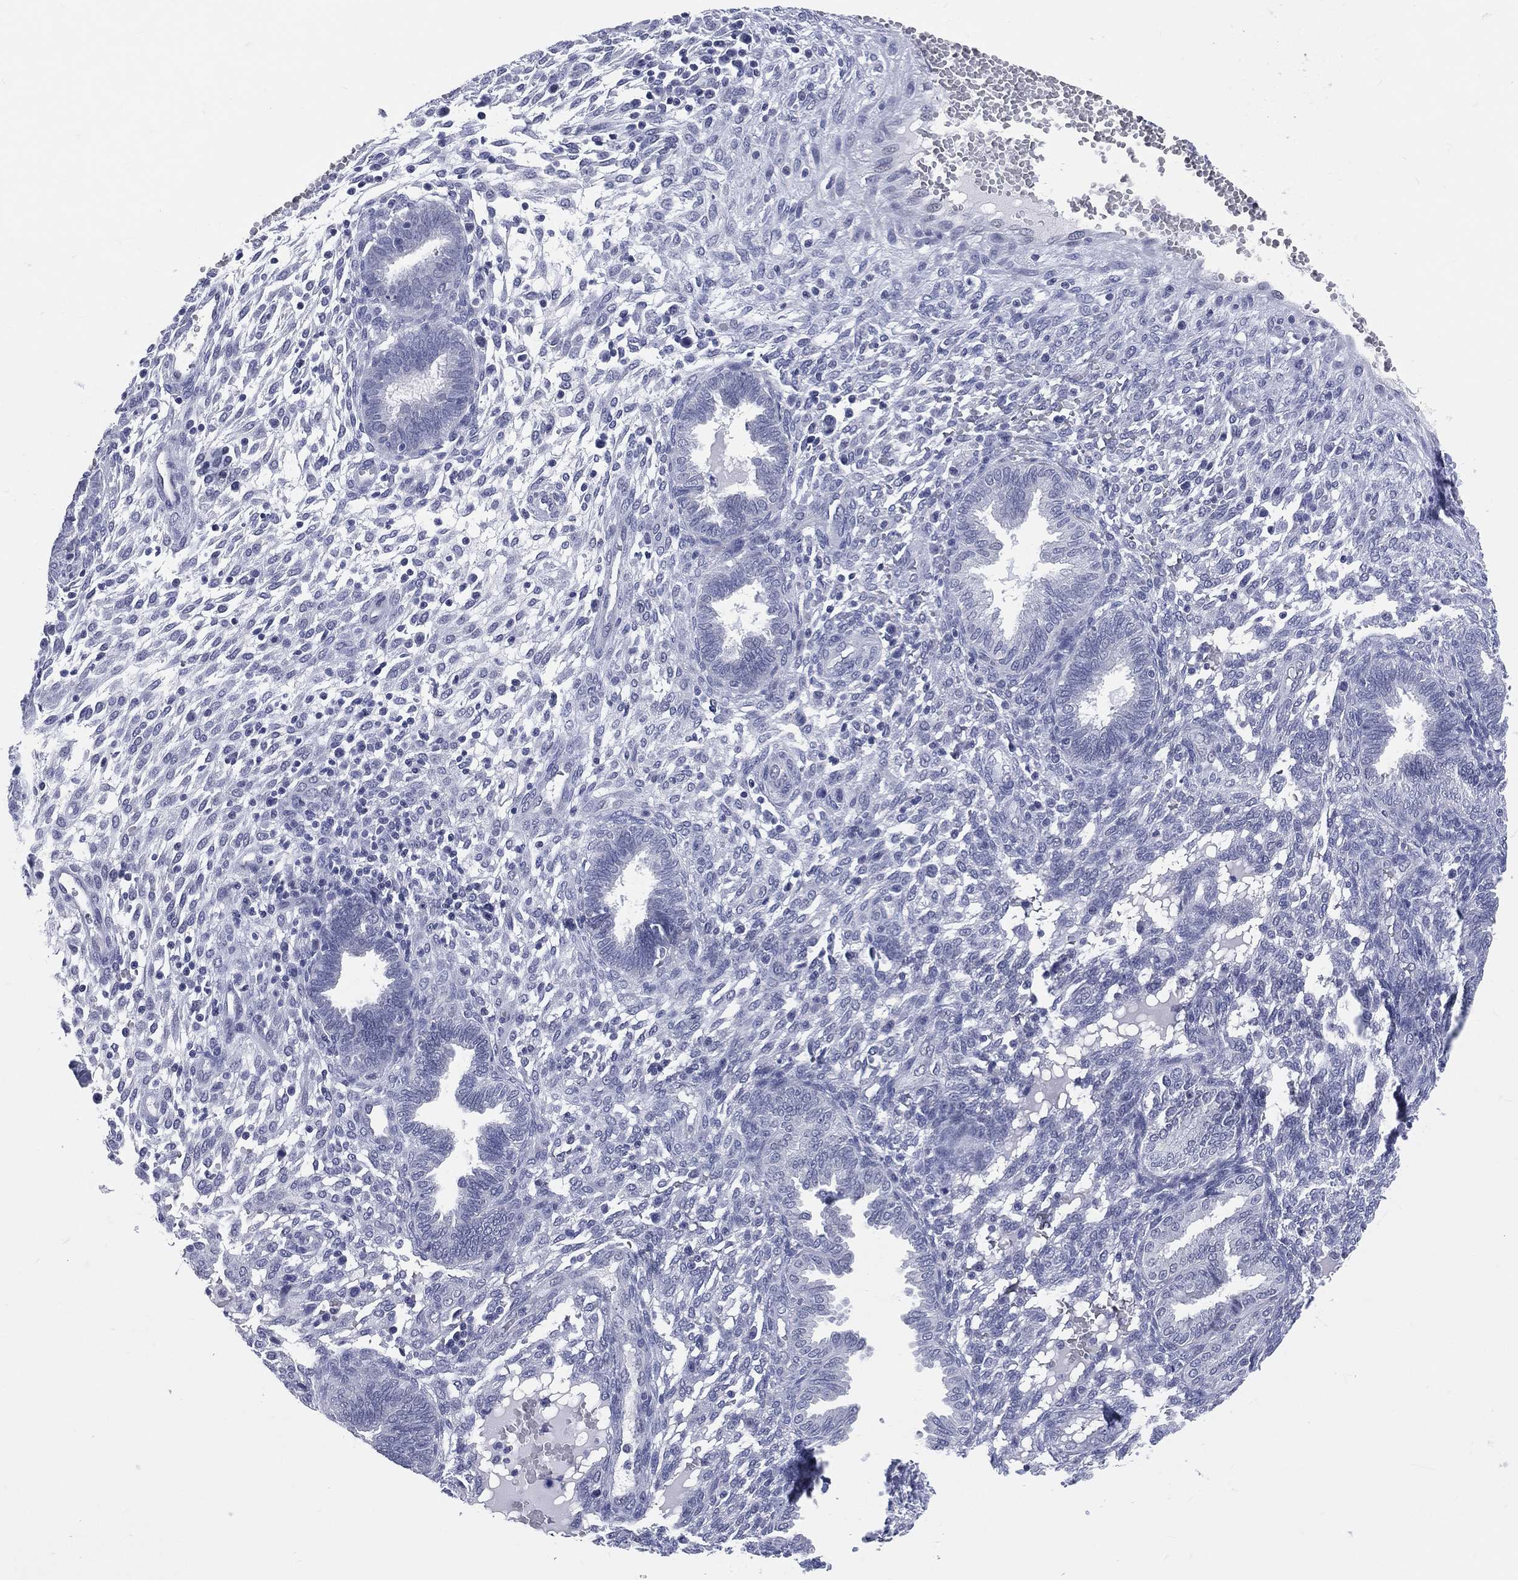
{"staining": {"intensity": "negative", "quantity": "none", "location": "none"}, "tissue": "endometrium", "cell_type": "Cells in endometrial stroma", "image_type": "normal", "snomed": [{"axis": "morphology", "description": "Normal tissue, NOS"}, {"axis": "topography", "description": "Endometrium"}], "caption": "This is a micrograph of immunohistochemistry (IHC) staining of normal endometrium, which shows no positivity in cells in endometrial stroma. (Brightfield microscopy of DAB immunohistochemistry (IHC) at high magnification).", "gene": "MLLT10", "patient": {"sex": "female", "age": 42}}